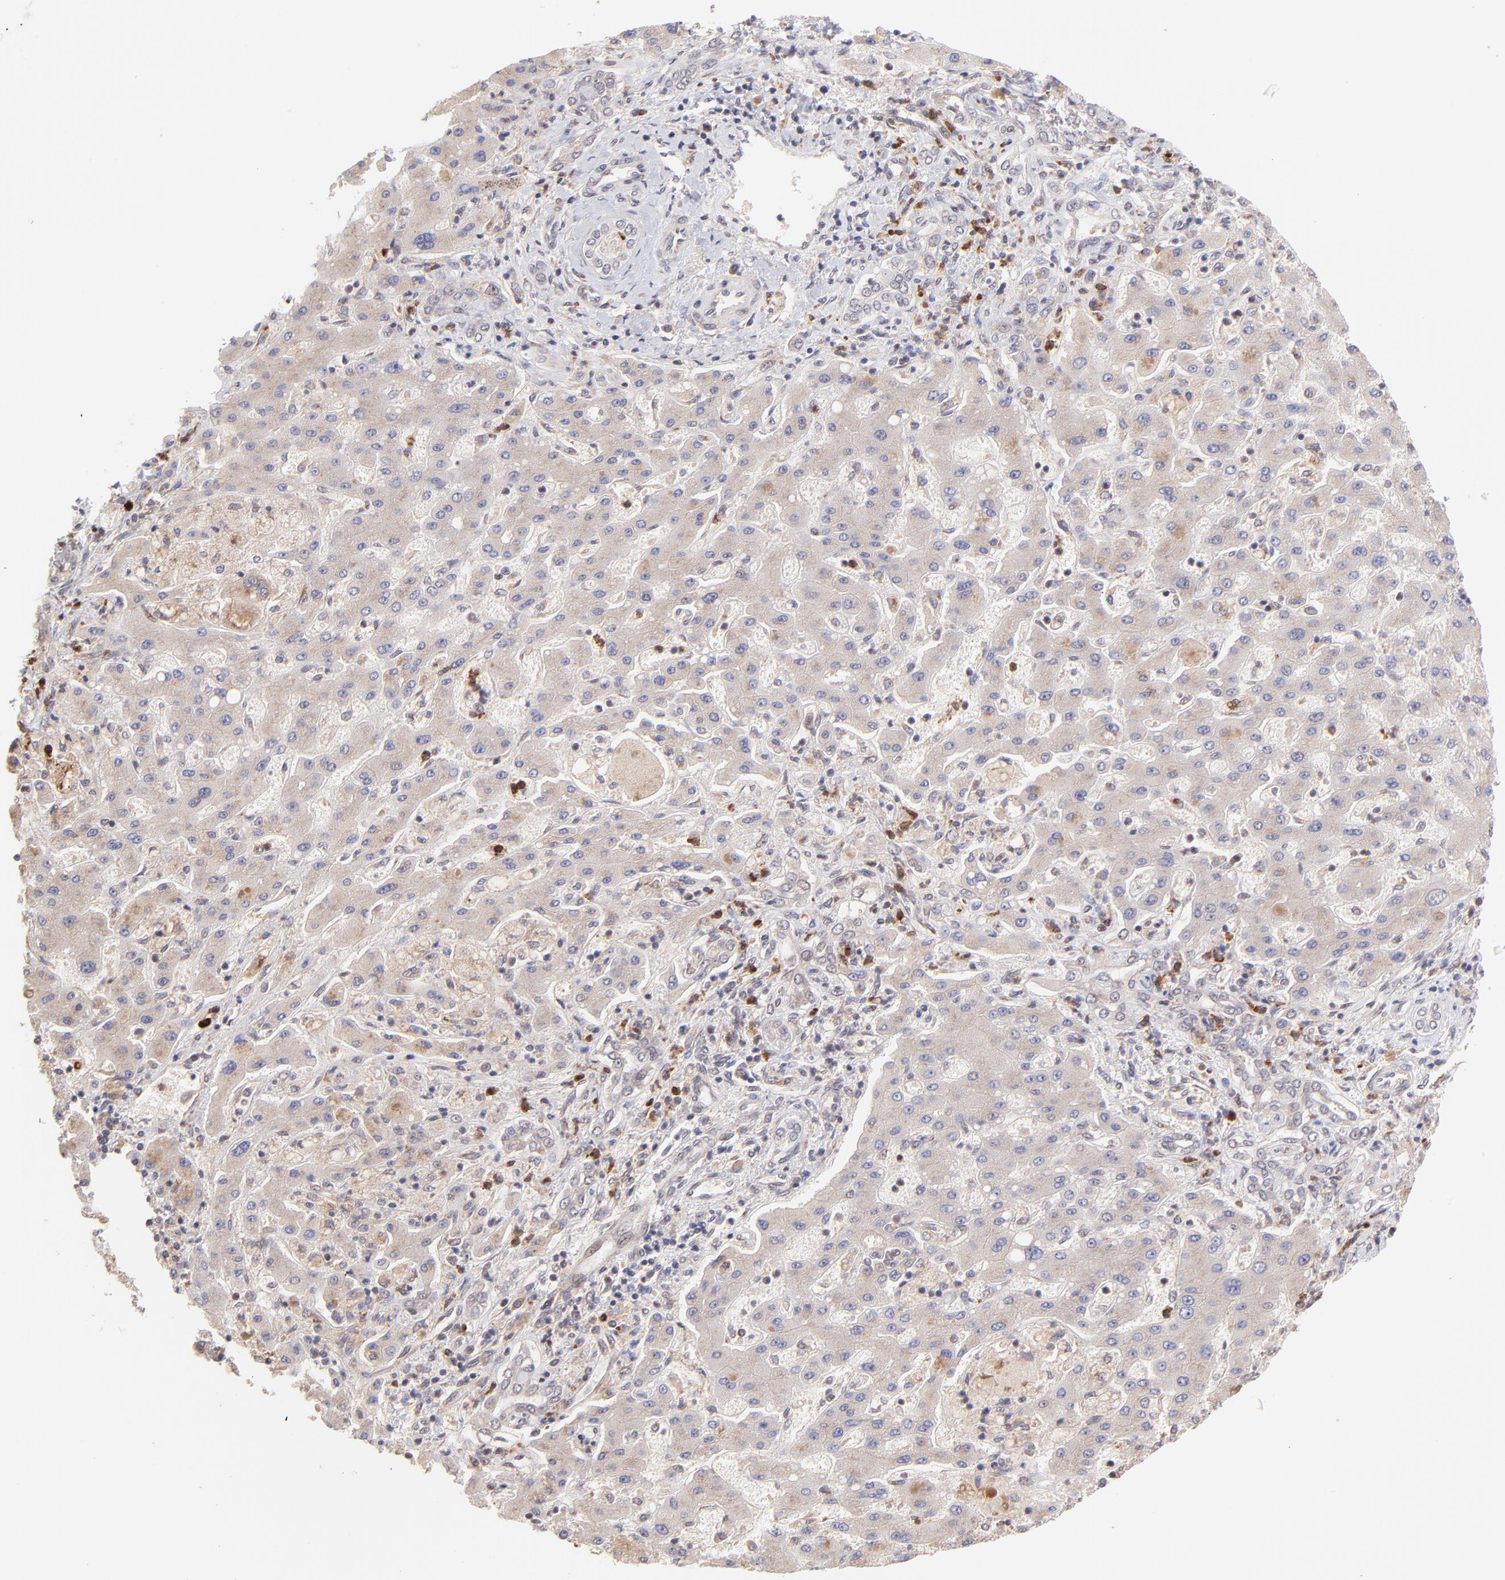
{"staining": {"intensity": "weak", "quantity": ">75%", "location": "cytoplasmic/membranous"}, "tissue": "liver cancer", "cell_type": "Tumor cells", "image_type": "cancer", "snomed": [{"axis": "morphology", "description": "Cholangiocarcinoma"}, {"axis": "topography", "description": "Liver"}], "caption": "Immunohistochemistry (IHC) (DAB (3,3'-diaminobenzidine)) staining of human cholangiocarcinoma (liver) shows weak cytoplasmic/membranous protein staining in about >75% of tumor cells.", "gene": "MED12", "patient": {"sex": "male", "age": 50}}